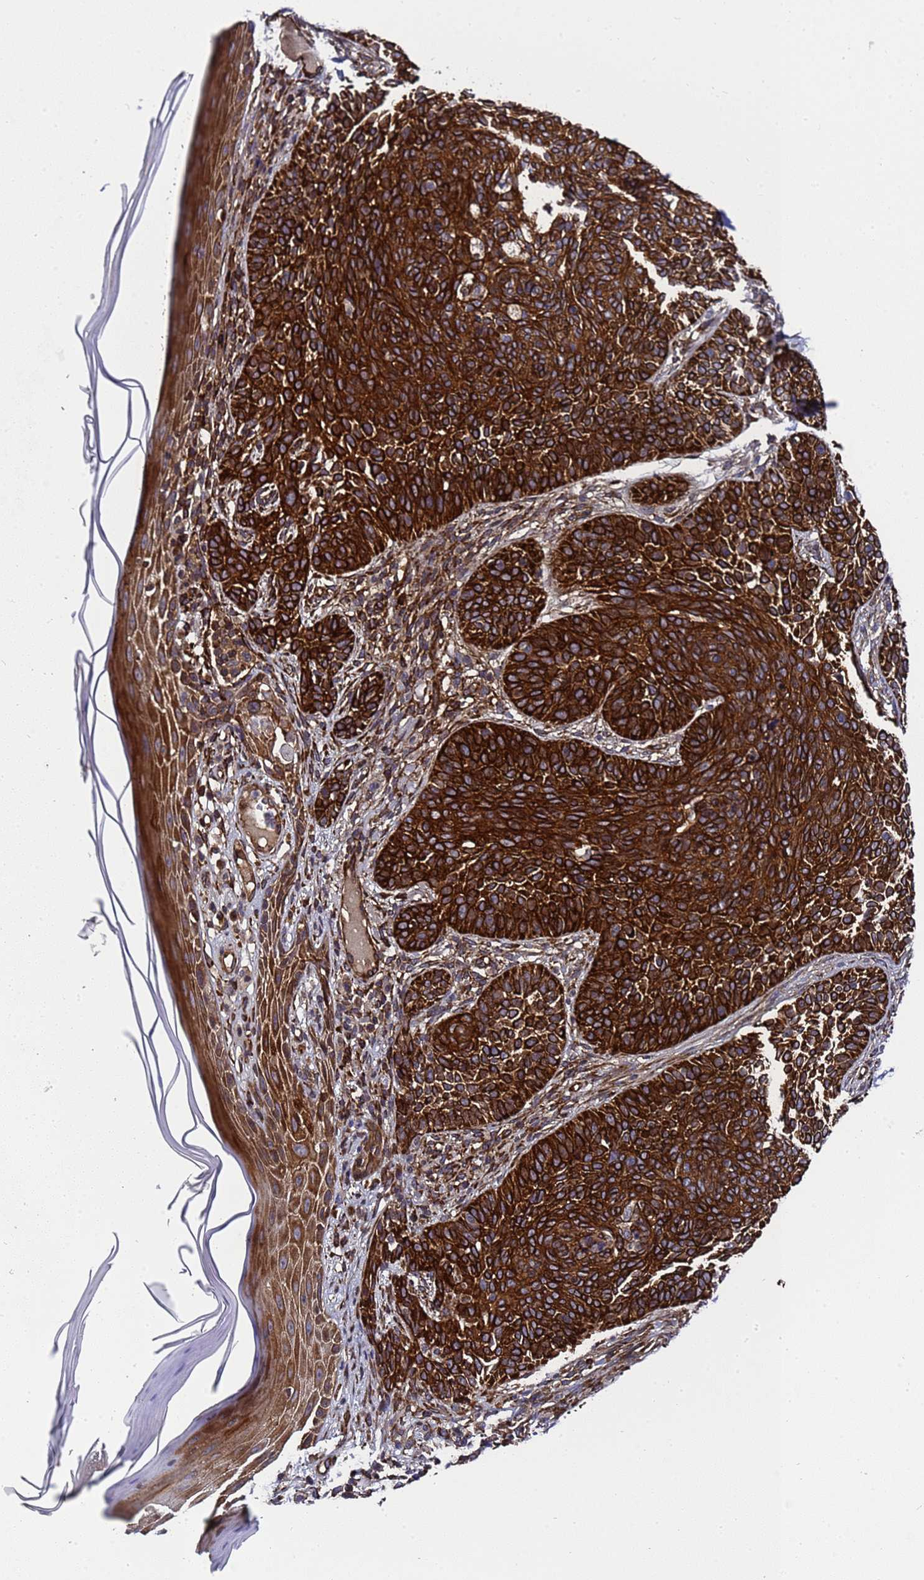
{"staining": {"intensity": "strong", "quantity": ">75%", "location": "cytoplasmic/membranous"}, "tissue": "skin cancer", "cell_type": "Tumor cells", "image_type": "cancer", "snomed": [{"axis": "morphology", "description": "Basal cell carcinoma"}, {"axis": "topography", "description": "Skin"}], "caption": "Approximately >75% of tumor cells in basal cell carcinoma (skin) exhibit strong cytoplasmic/membranous protein positivity as visualized by brown immunohistochemical staining.", "gene": "MOCS1", "patient": {"sex": "male", "age": 85}}